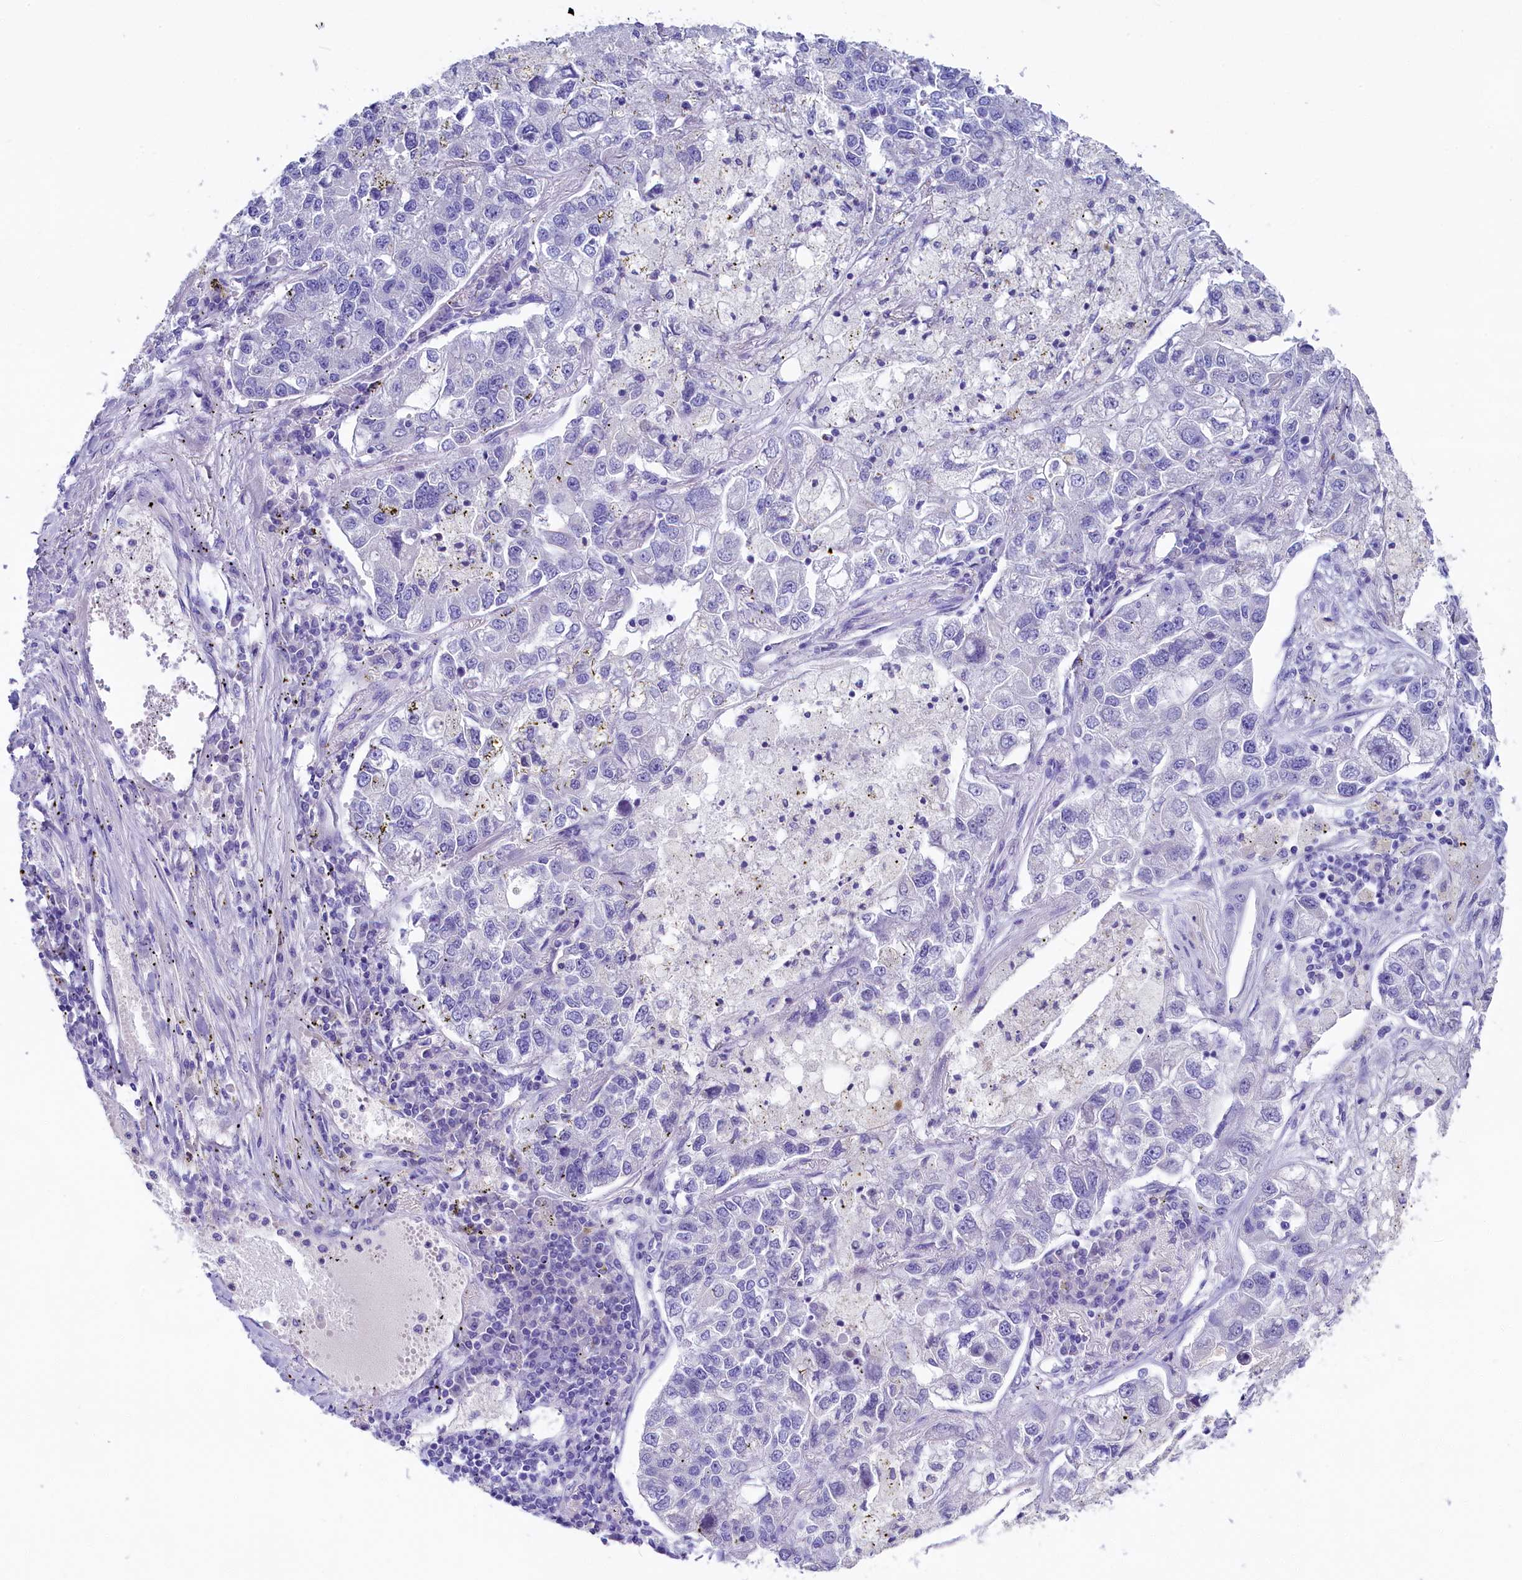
{"staining": {"intensity": "negative", "quantity": "none", "location": "none"}, "tissue": "lung cancer", "cell_type": "Tumor cells", "image_type": "cancer", "snomed": [{"axis": "morphology", "description": "Adenocarcinoma, NOS"}, {"axis": "topography", "description": "Lung"}], "caption": "Protein analysis of adenocarcinoma (lung) demonstrates no significant expression in tumor cells. (Immunohistochemistry (ihc), brightfield microscopy, high magnification).", "gene": "SULT2A1", "patient": {"sex": "male", "age": 49}}